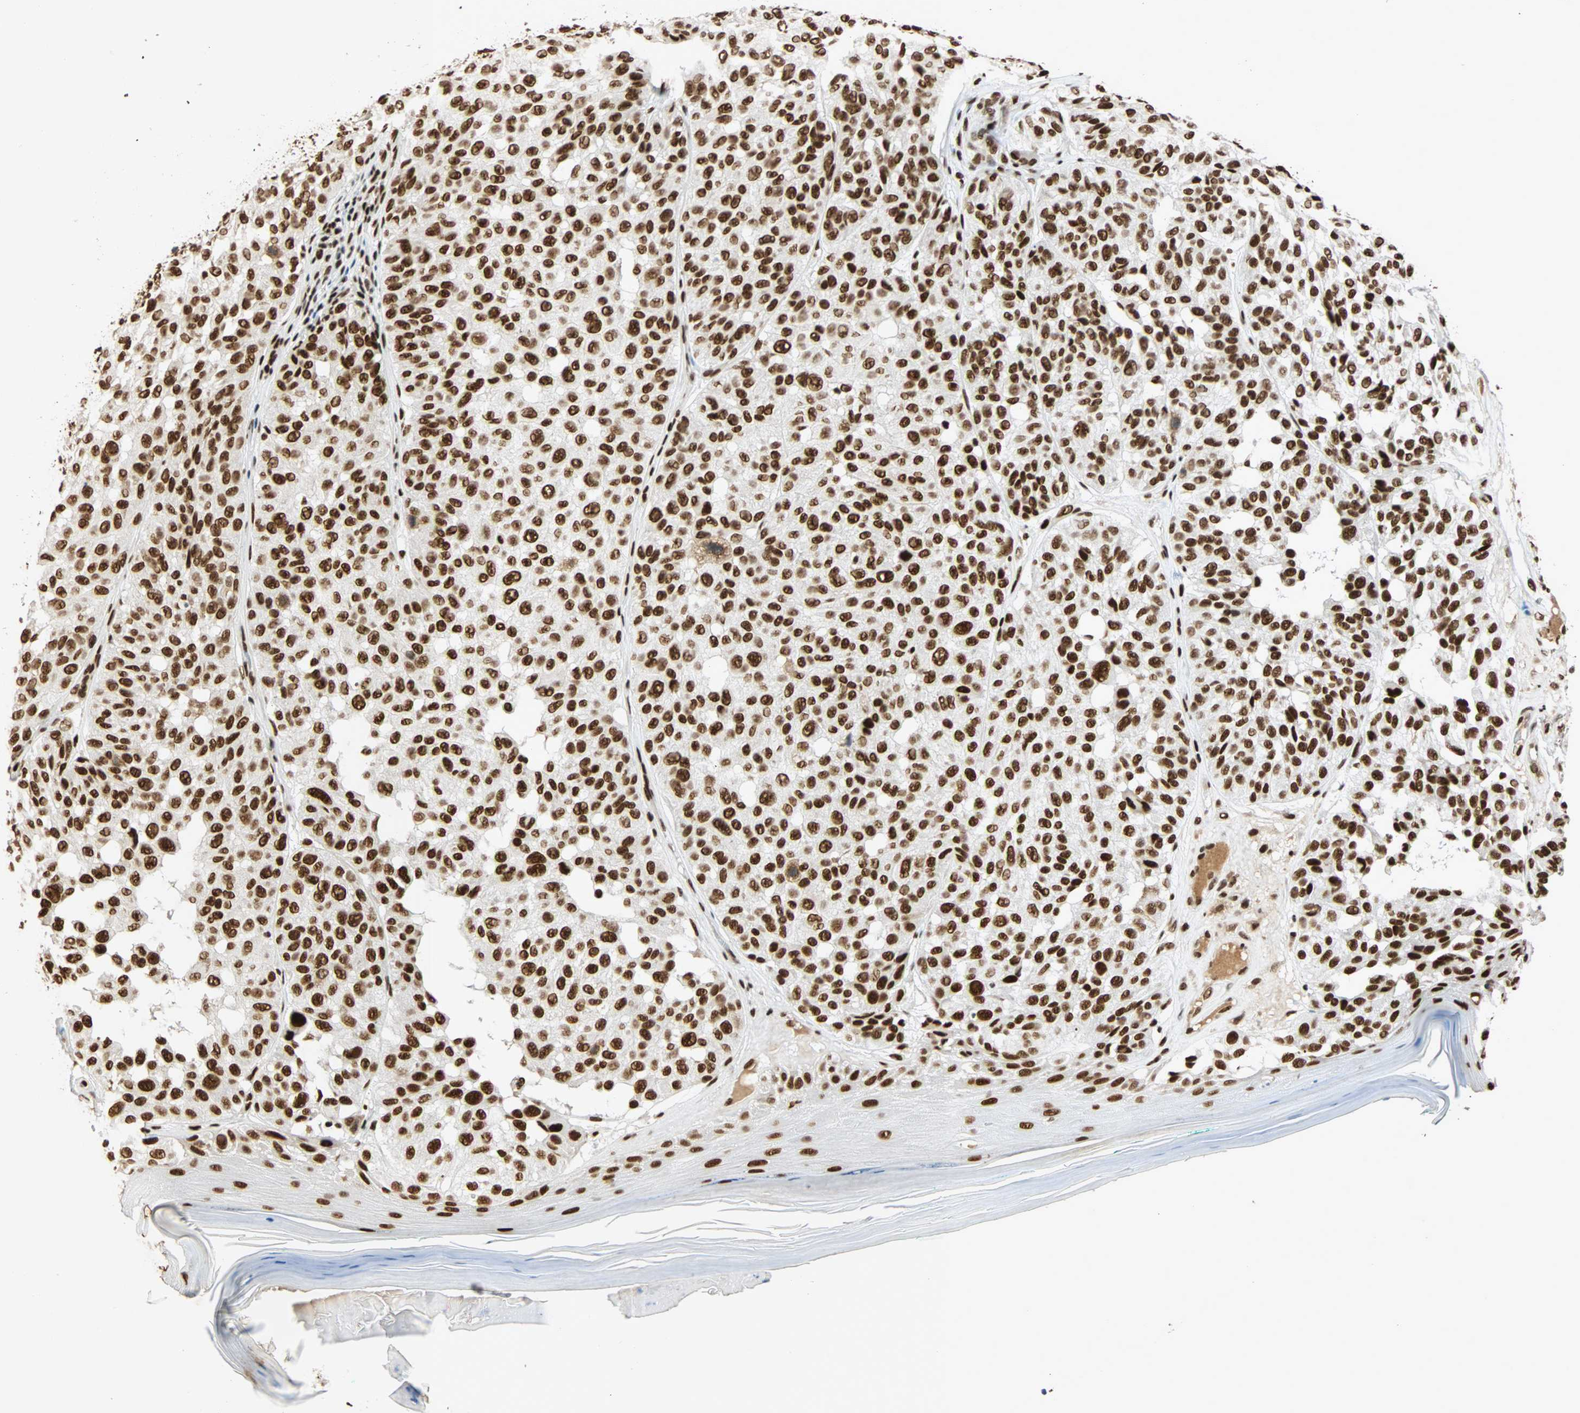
{"staining": {"intensity": "strong", "quantity": ">75%", "location": "nuclear"}, "tissue": "melanoma", "cell_type": "Tumor cells", "image_type": "cancer", "snomed": [{"axis": "morphology", "description": "Malignant melanoma, NOS"}, {"axis": "topography", "description": "Skin"}], "caption": "There is high levels of strong nuclear positivity in tumor cells of malignant melanoma, as demonstrated by immunohistochemical staining (brown color).", "gene": "CDK12", "patient": {"sex": "female", "age": 46}}